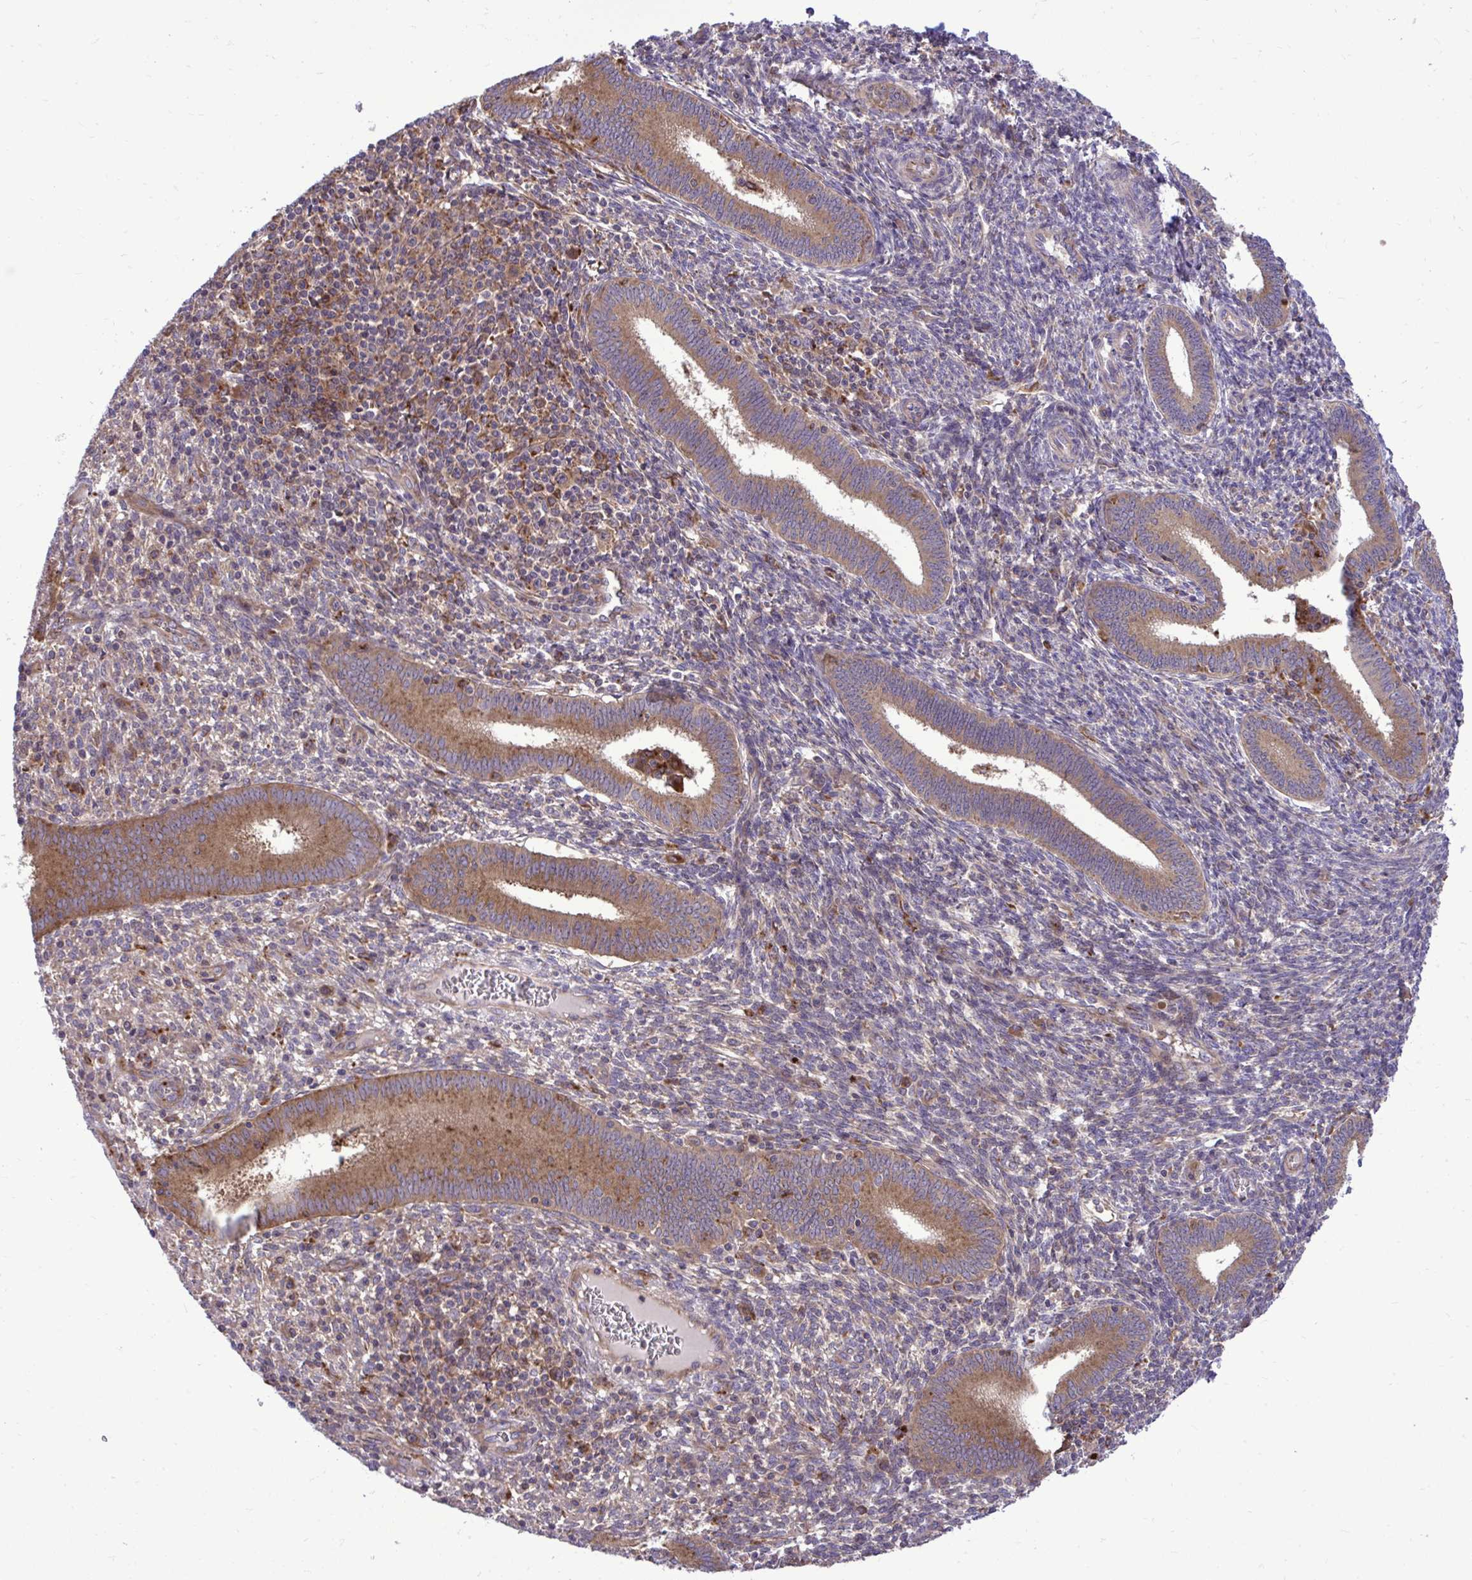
{"staining": {"intensity": "moderate", "quantity": ">75%", "location": "cytoplasmic/membranous"}, "tissue": "endometrium", "cell_type": "Cells in endometrial stroma", "image_type": "normal", "snomed": [{"axis": "morphology", "description": "Normal tissue, NOS"}, {"axis": "topography", "description": "Endometrium"}], "caption": "The immunohistochemical stain shows moderate cytoplasmic/membranous positivity in cells in endometrial stroma of unremarkable endometrium.", "gene": "PAIP2", "patient": {"sex": "female", "age": 41}}